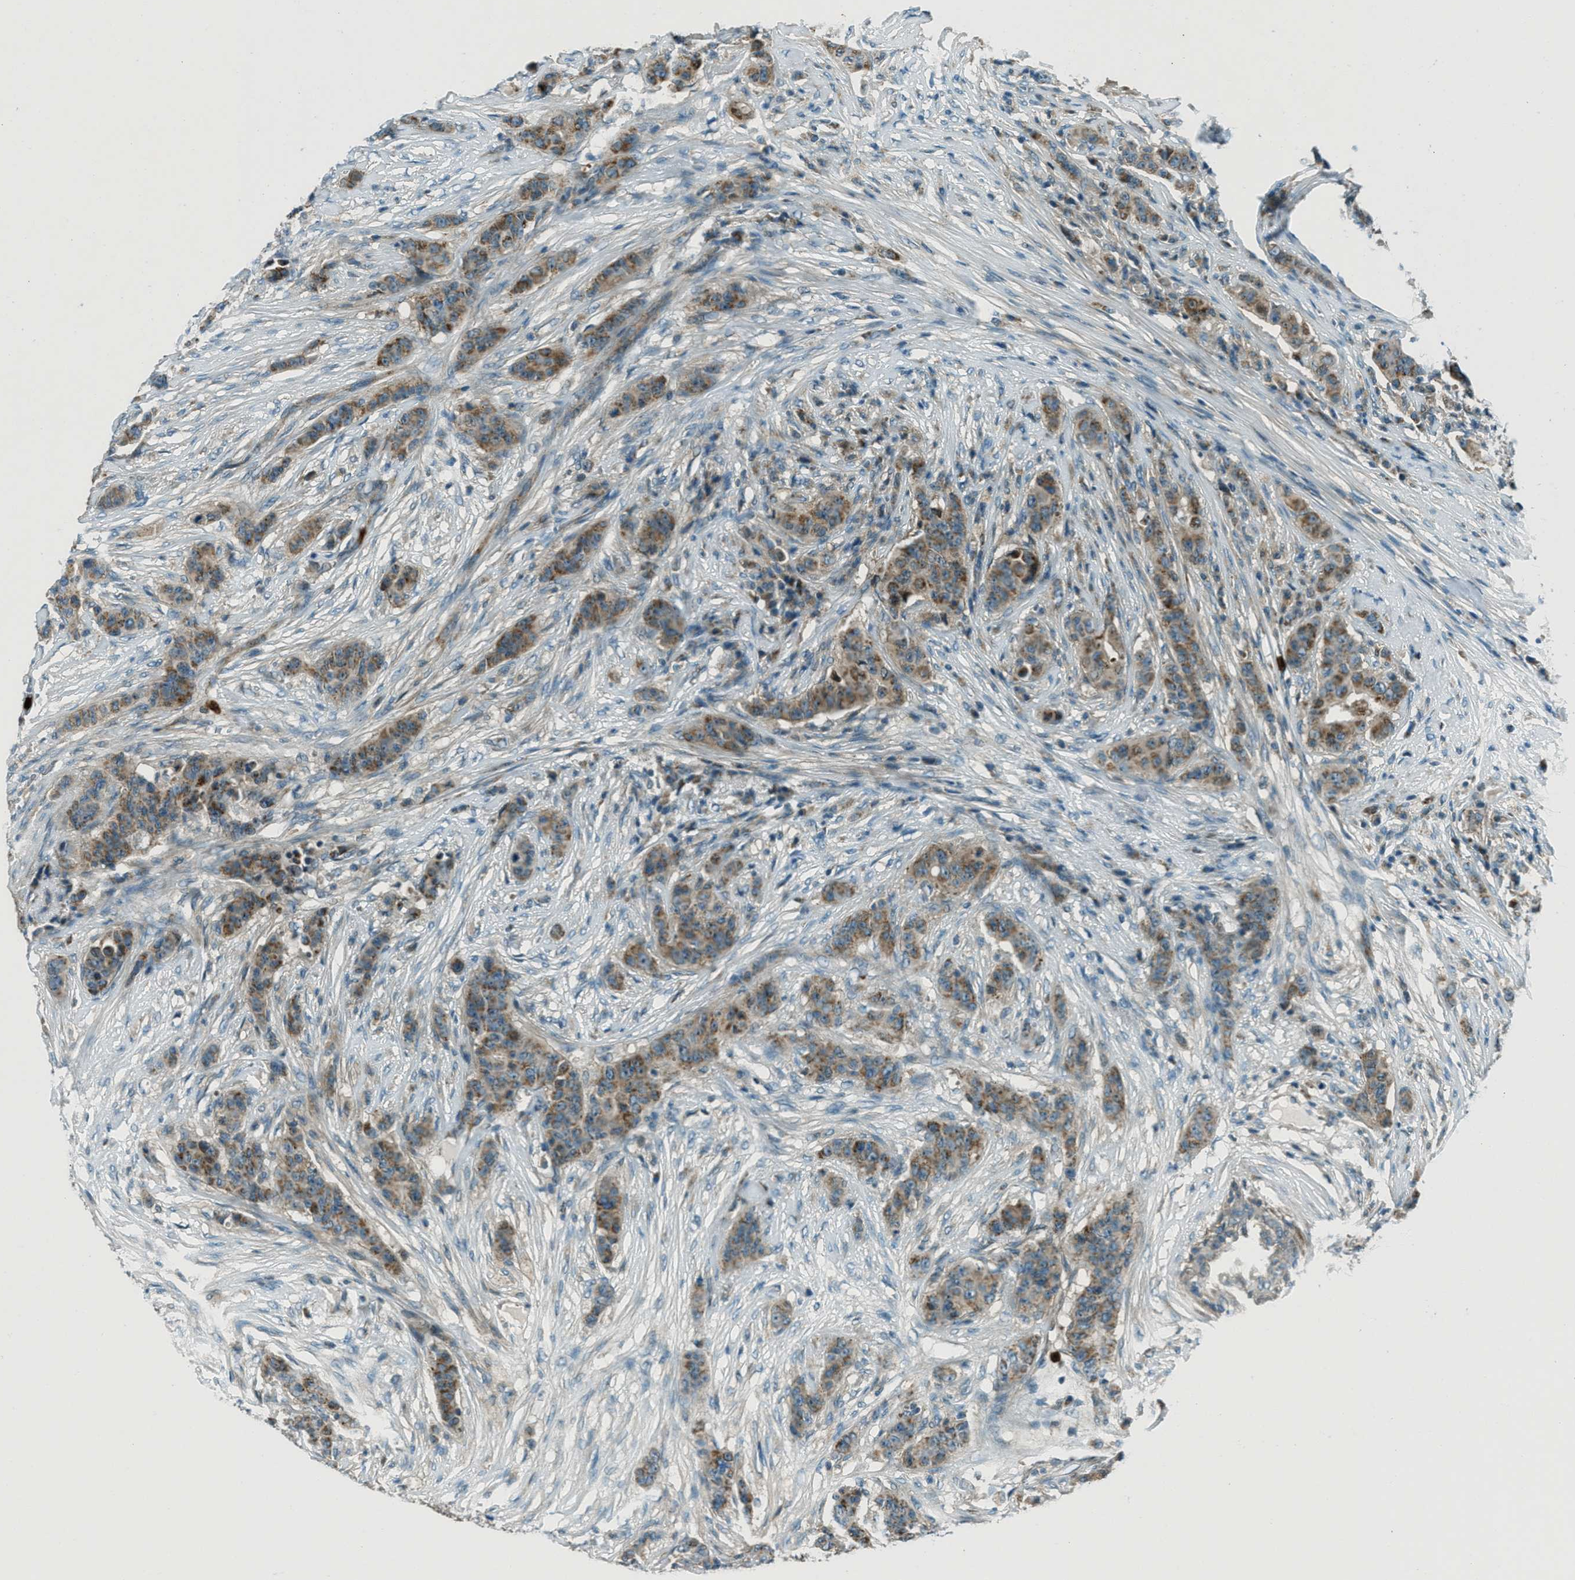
{"staining": {"intensity": "moderate", "quantity": ">75%", "location": "cytoplasmic/membranous"}, "tissue": "breast cancer", "cell_type": "Tumor cells", "image_type": "cancer", "snomed": [{"axis": "morphology", "description": "Normal tissue, NOS"}, {"axis": "morphology", "description": "Duct carcinoma"}, {"axis": "topography", "description": "Breast"}], "caption": "IHC (DAB) staining of invasive ductal carcinoma (breast) demonstrates moderate cytoplasmic/membranous protein positivity in approximately >75% of tumor cells.", "gene": "FAR1", "patient": {"sex": "female", "age": 40}}